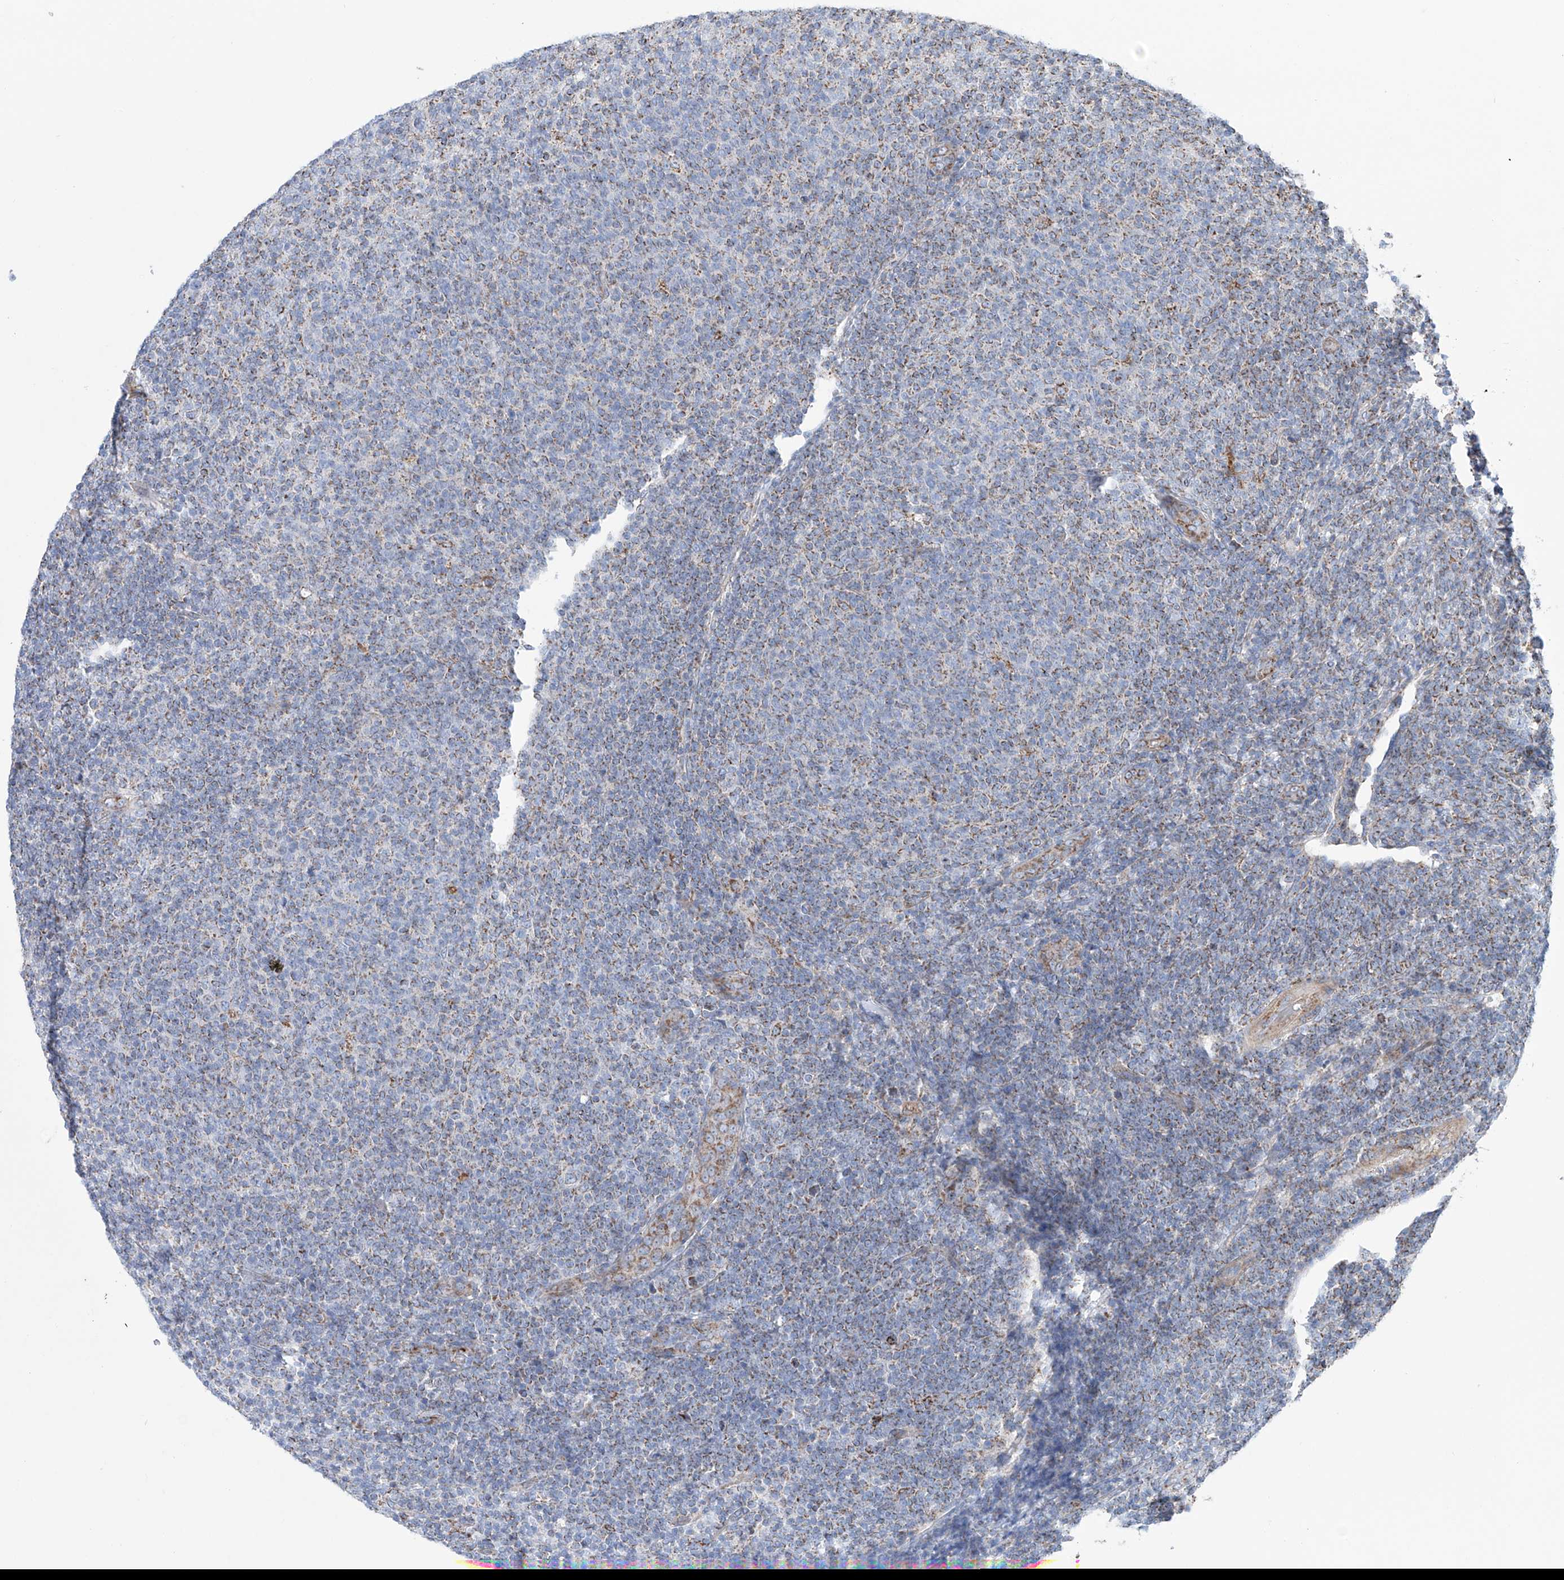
{"staining": {"intensity": "moderate", "quantity": "25%-75%", "location": "cytoplasmic/membranous"}, "tissue": "lymphoma", "cell_type": "Tumor cells", "image_type": "cancer", "snomed": [{"axis": "morphology", "description": "Malignant lymphoma, non-Hodgkin's type, Low grade"}, {"axis": "topography", "description": "Lymph node"}], "caption": "Malignant lymphoma, non-Hodgkin's type (low-grade) was stained to show a protein in brown. There is medium levels of moderate cytoplasmic/membranous staining in approximately 25%-75% of tumor cells.", "gene": "ALDH6A1", "patient": {"sex": "male", "age": 66}}